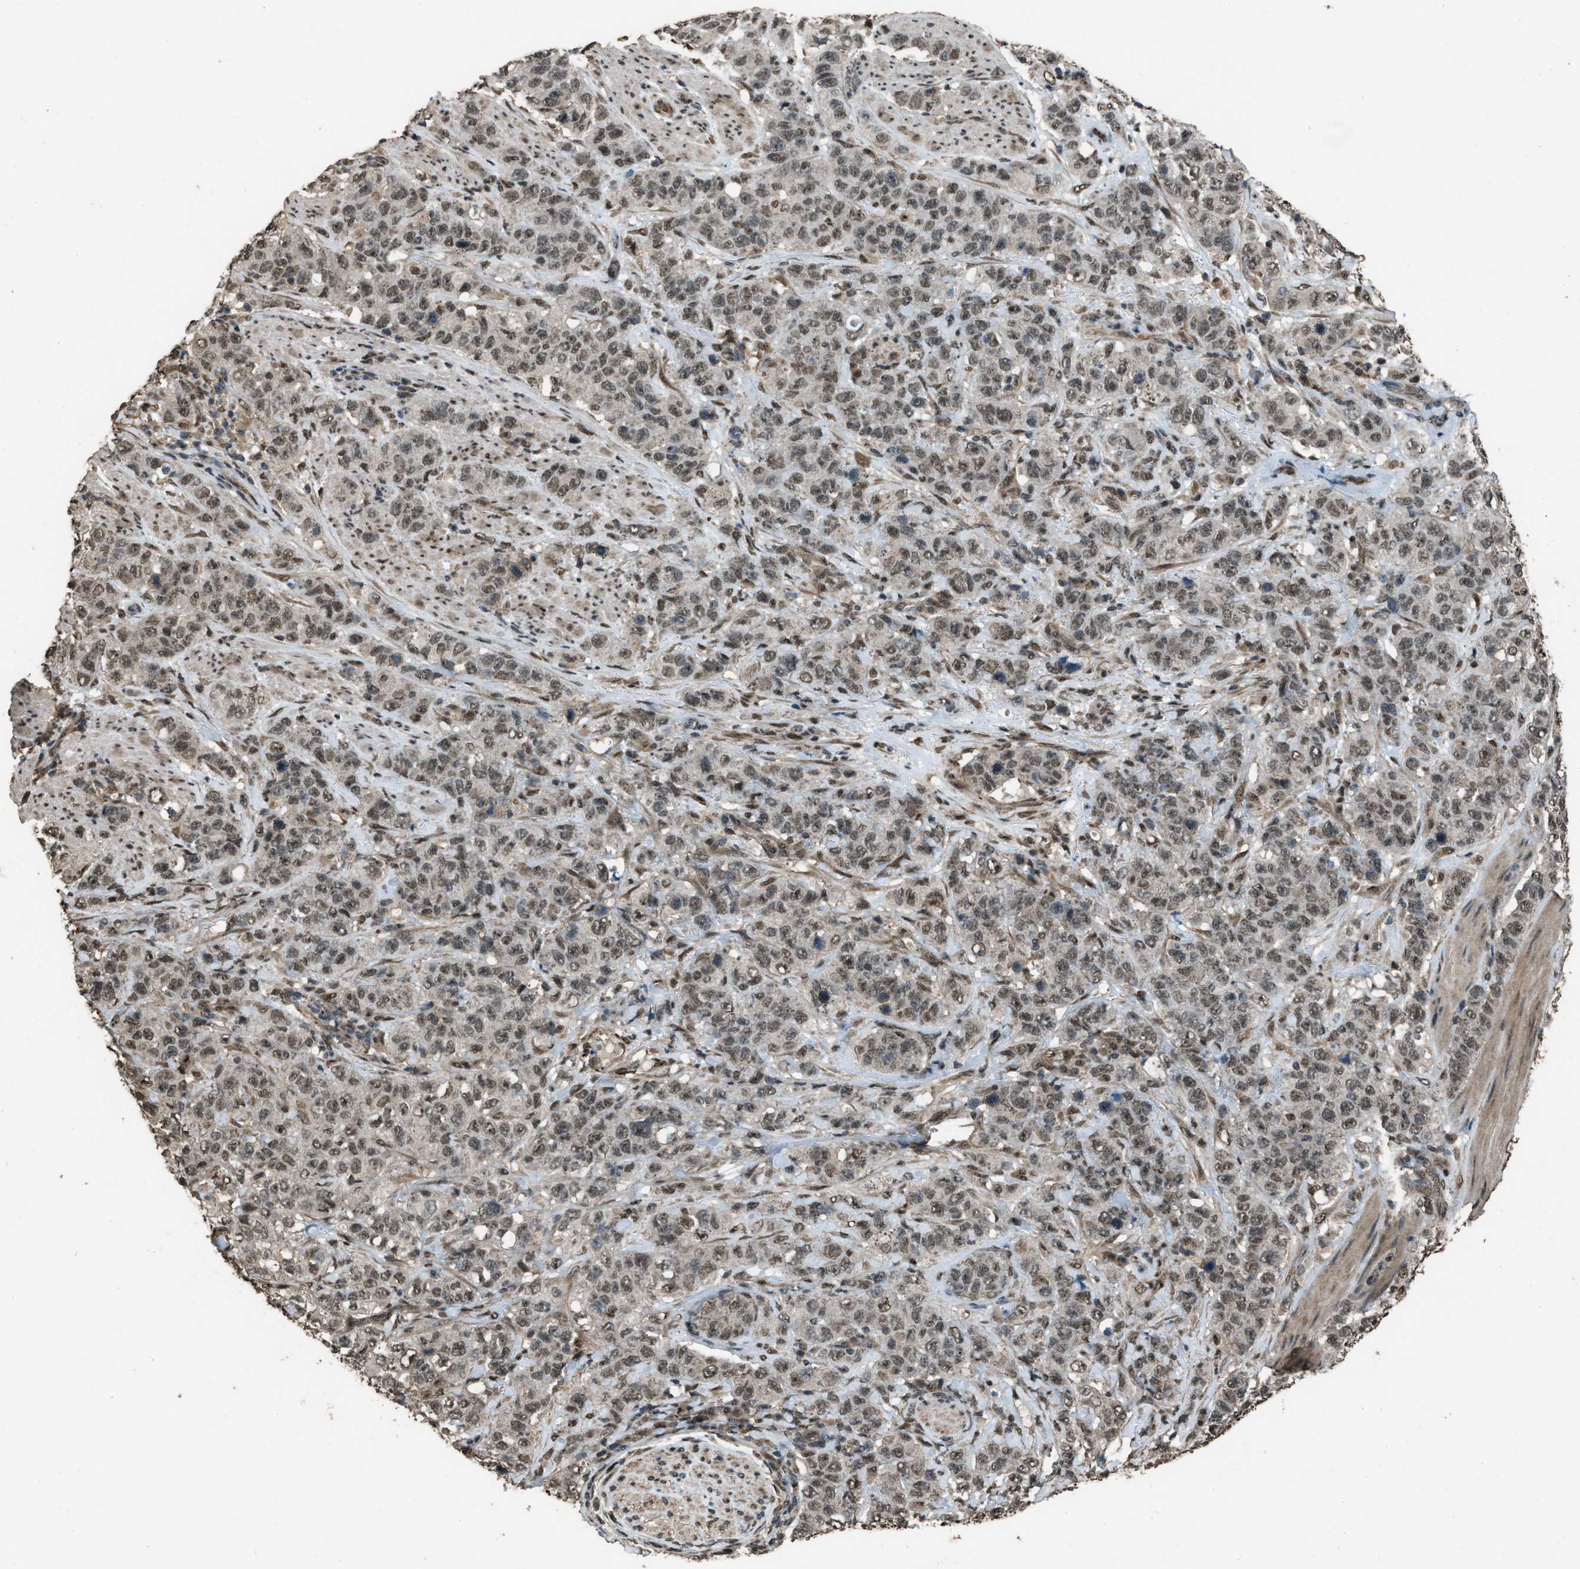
{"staining": {"intensity": "moderate", "quantity": ">75%", "location": "nuclear"}, "tissue": "stomach cancer", "cell_type": "Tumor cells", "image_type": "cancer", "snomed": [{"axis": "morphology", "description": "Adenocarcinoma, NOS"}, {"axis": "topography", "description": "Stomach"}], "caption": "Stomach adenocarcinoma stained with DAB (3,3'-diaminobenzidine) immunohistochemistry displays medium levels of moderate nuclear expression in about >75% of tumor cells.", "gene": "SERTAD2", "patient": {"sex": "male", "age": 48}}